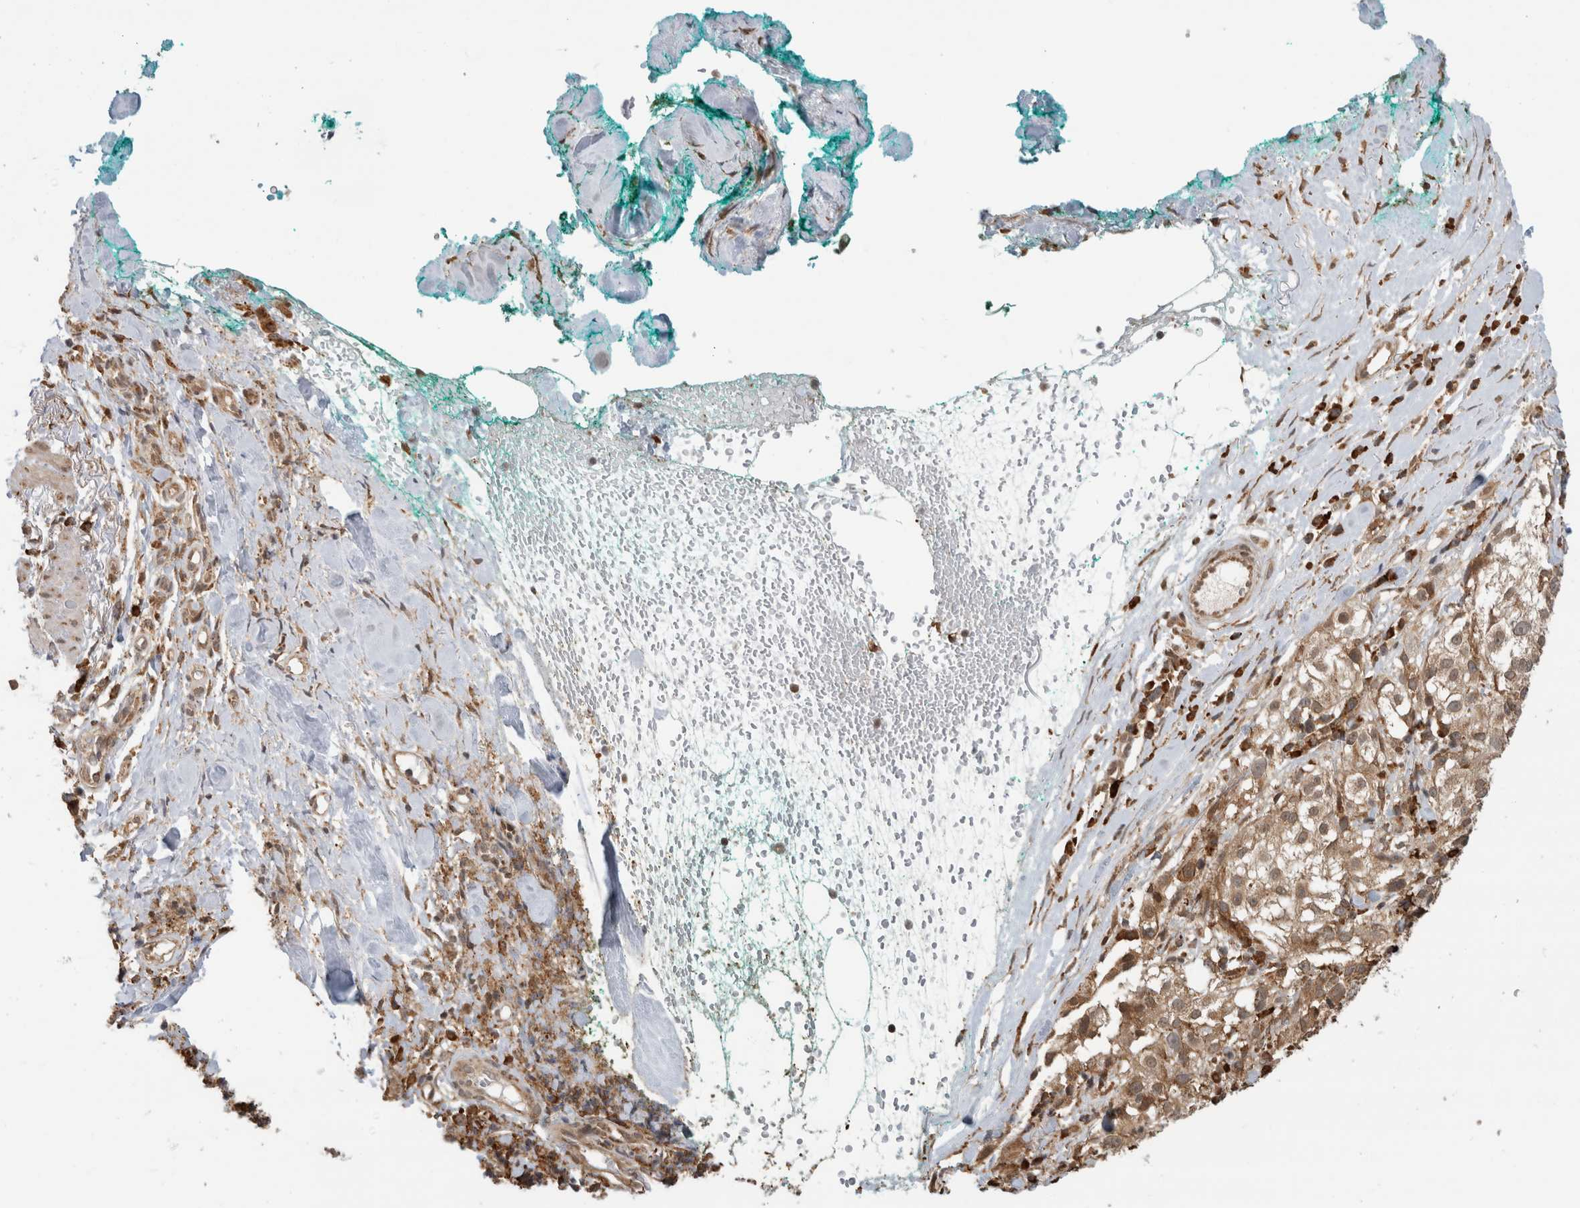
{"staining": {"intensity": "weak", "quantity": ">75%", "location": "cytoplasmic/membranous"}, "tissue": "melanoma", "cell_type": "Tumor cells", "image_type": "cancer", "snomed": [{"axis": "morphology", "description": "Necrosis, NOS"}, {"axis": "morphology", "description": "Malignant melanoma, NOS"}, {"axis": "topography", "description": "Skin"}], "caption": "Weak cytoplasmic/membranous positivity is appreciated in about >75% of tumor cells in malignant melanoma. (DAB IHC, brown staining for protein, blue staining for nuclei).", "gene": "MS4A7", "patient": {"sex": "female", "age": 87}}